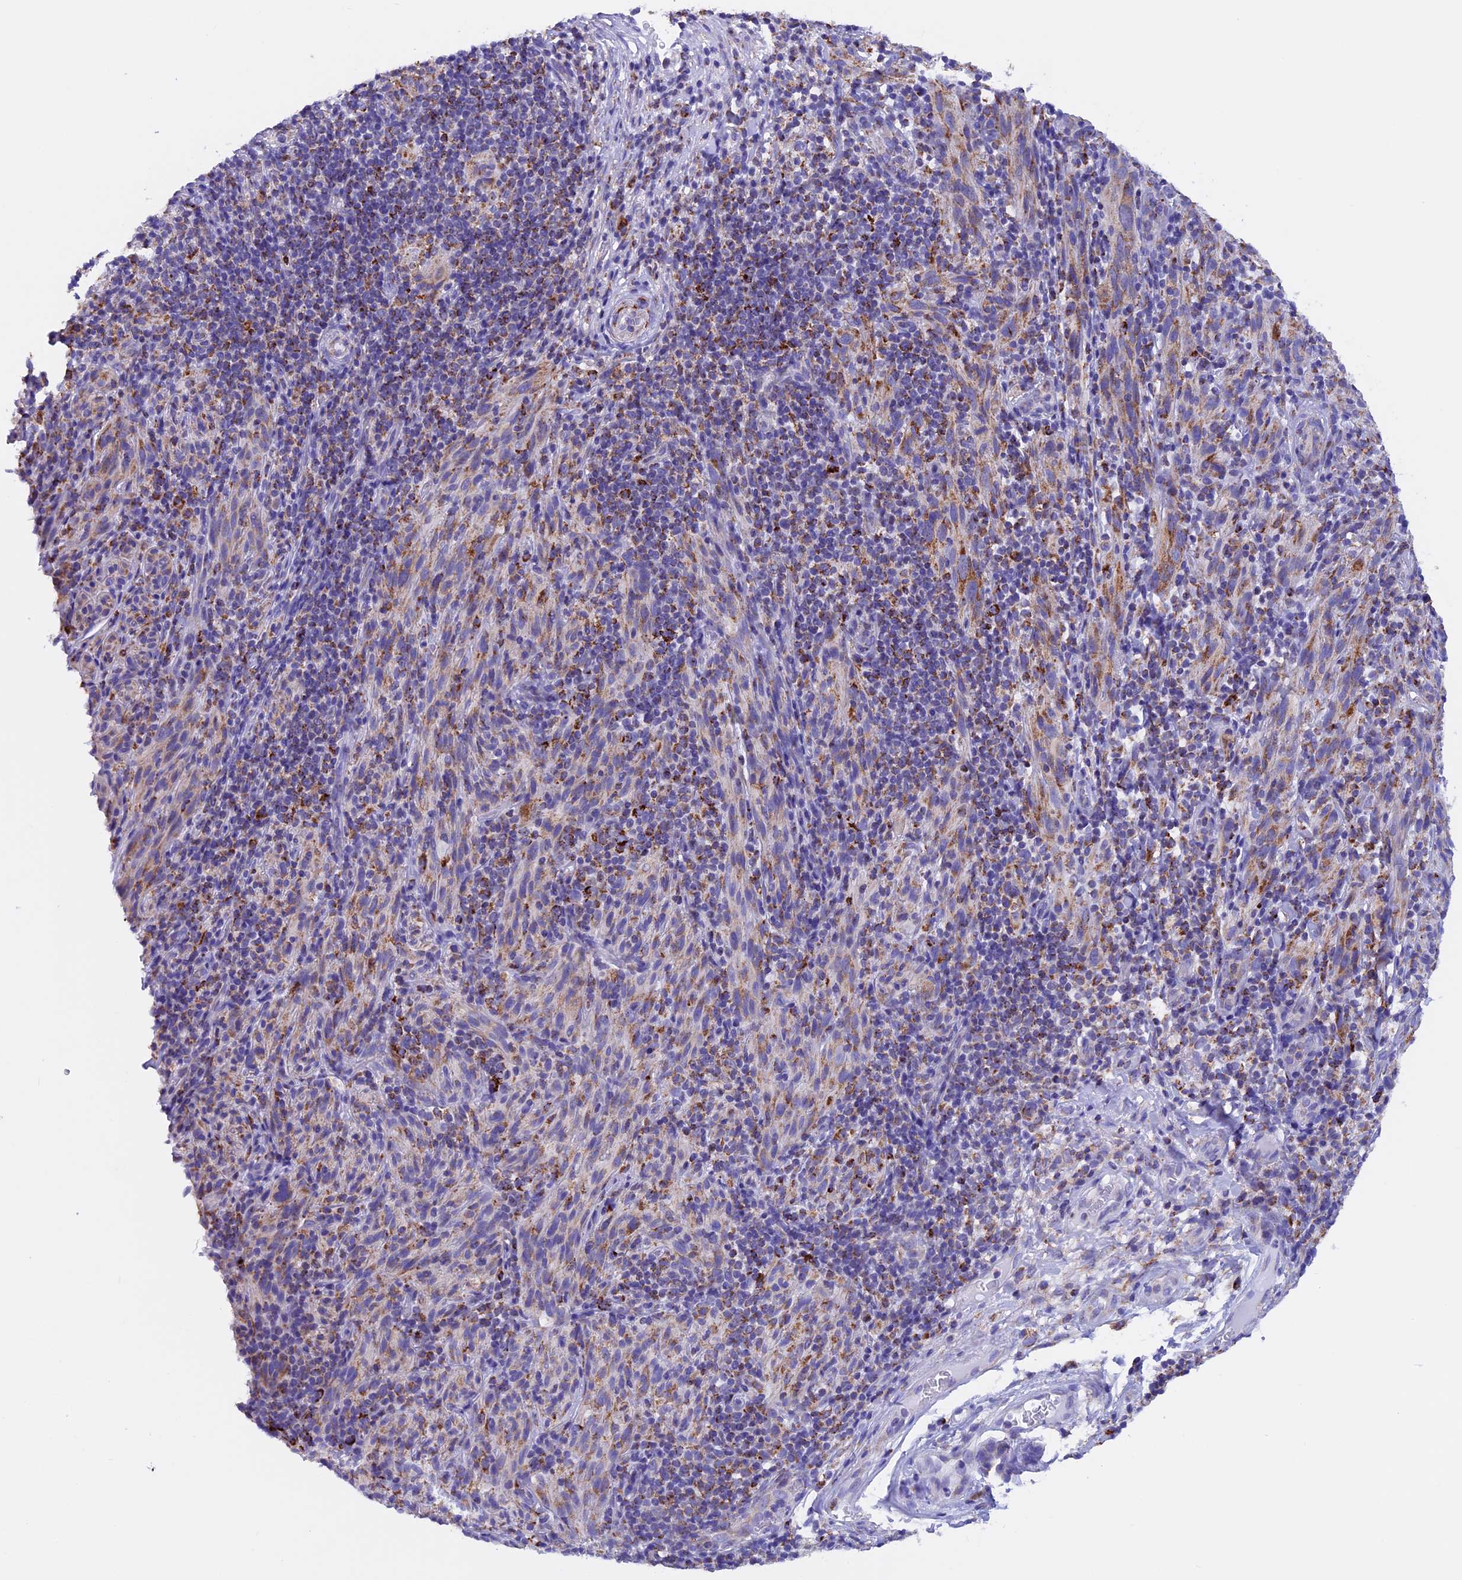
{"staining": {"intensity": "moderate", "quantity": "<25%", "location": "cytoplasmic/membranous"}, "tissue": "melanoma", "cell_type": "Tumor cells", "image_type": "cancer", "snomed": [{"axis": "morphology", "description": "Malignant melanoma, NOS"}, {"axis": "topography", "description": "Skin of head"}], "caption": "About <25% of tumor cells in human melanoma demonstrate moderate cytoplasmic/membranous protein expression as visualized by brown immunohistochemical staining.", "gene": "SLC8B1", "patient": {"sex": "male", "age": 96}}